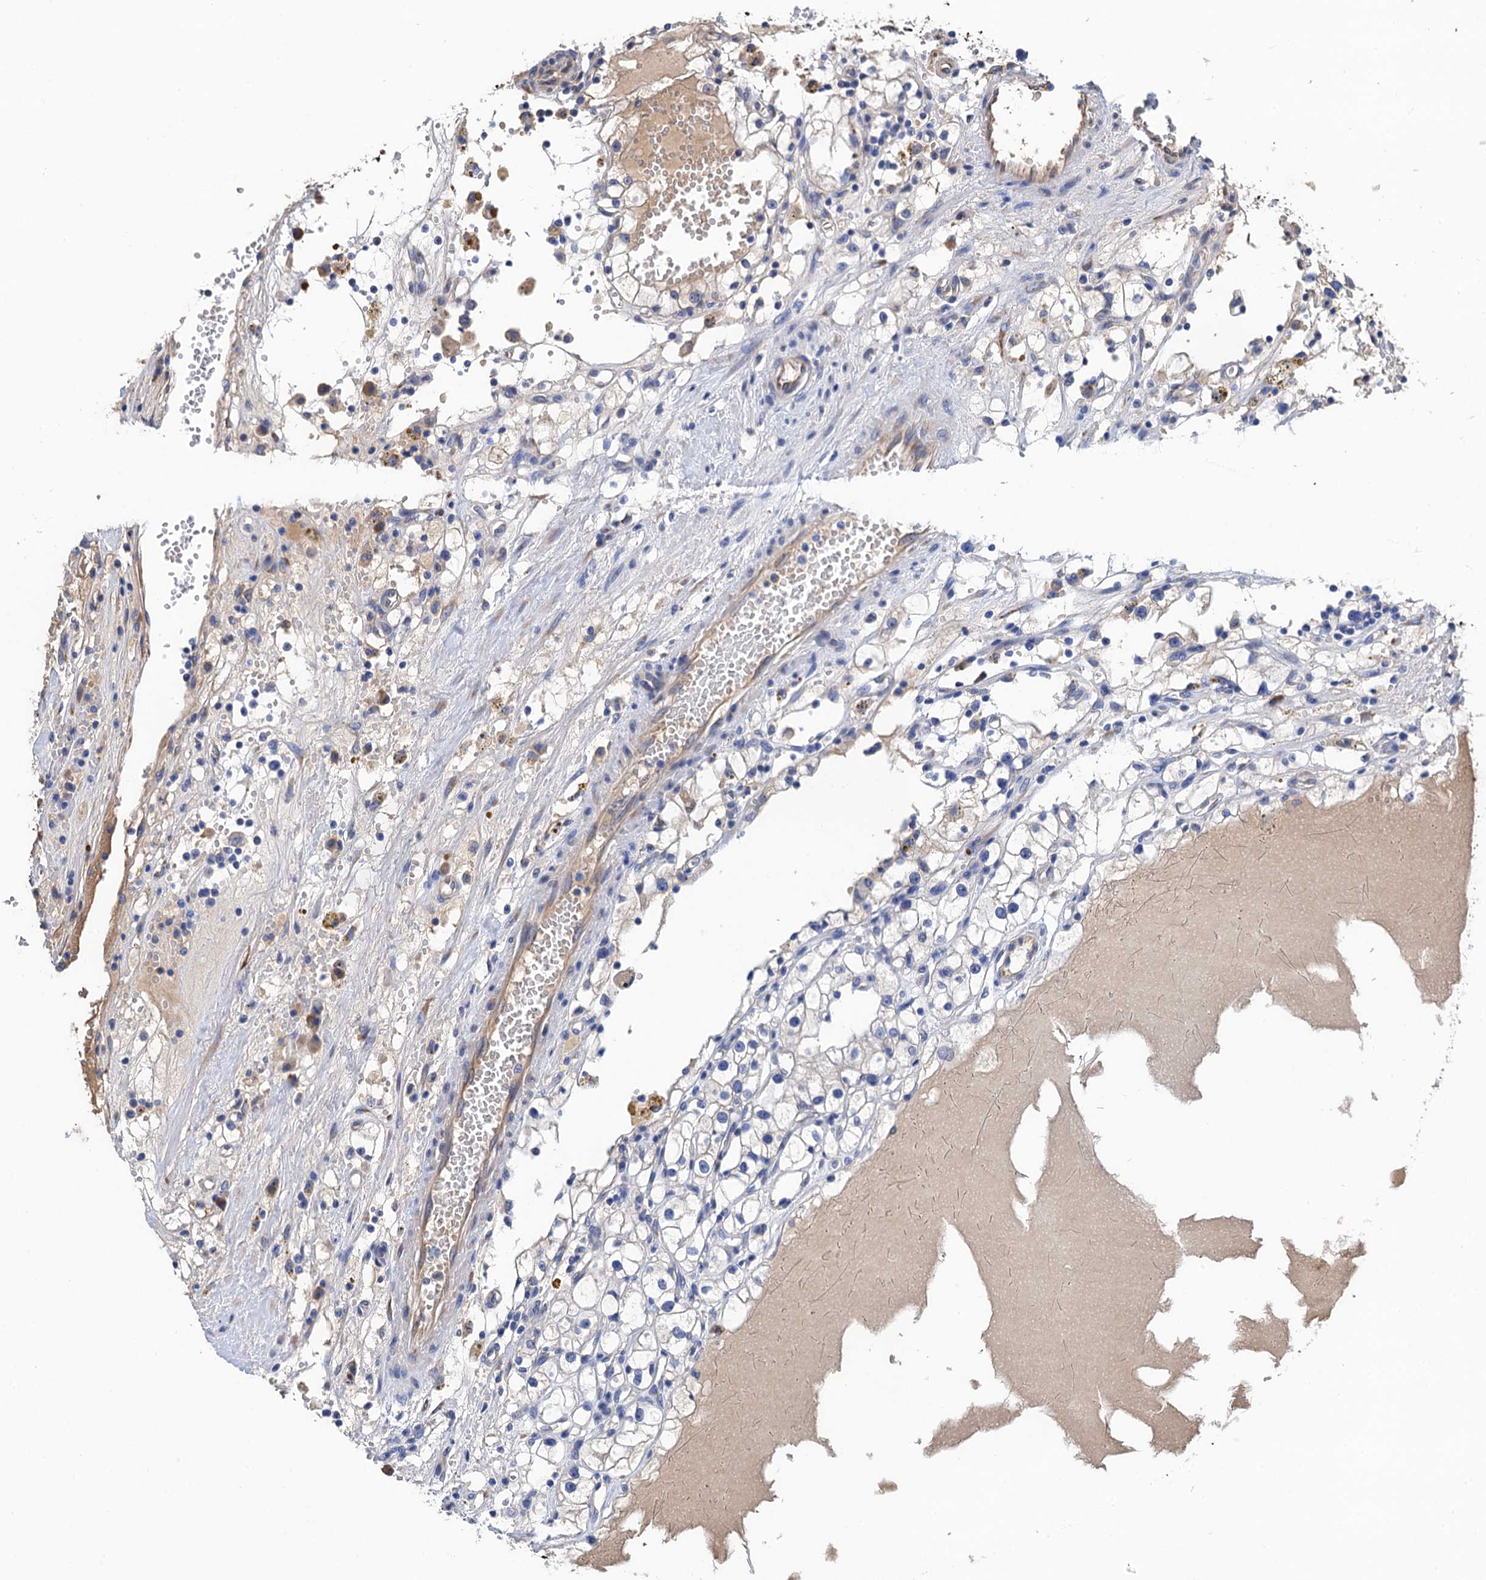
{"staining": {"intensity": "weak", "quantity": "25%-75%", "location": "cytoplasmic/membranous"}, "tissue": "renal cancer", "cell_type": "Tumor cells", "image_type": "cancer", "snomed": [{"axis": "morphology", "description": "Adenocarcinoma, NOS"}, {"axis": "topography", "description": "Kidney"}], "caption": "Immunohistochemistry (IHC) of human adenocarcinoma (renal) reveals low levels of weak cytoplasmic/membranous staining in approximately 25%-75% of tumor cells. (Brightfield microscopy of DAB IHC at high magnification).", "gene": "CNNM1", "patient": {"sex": "male", "age": 56}}